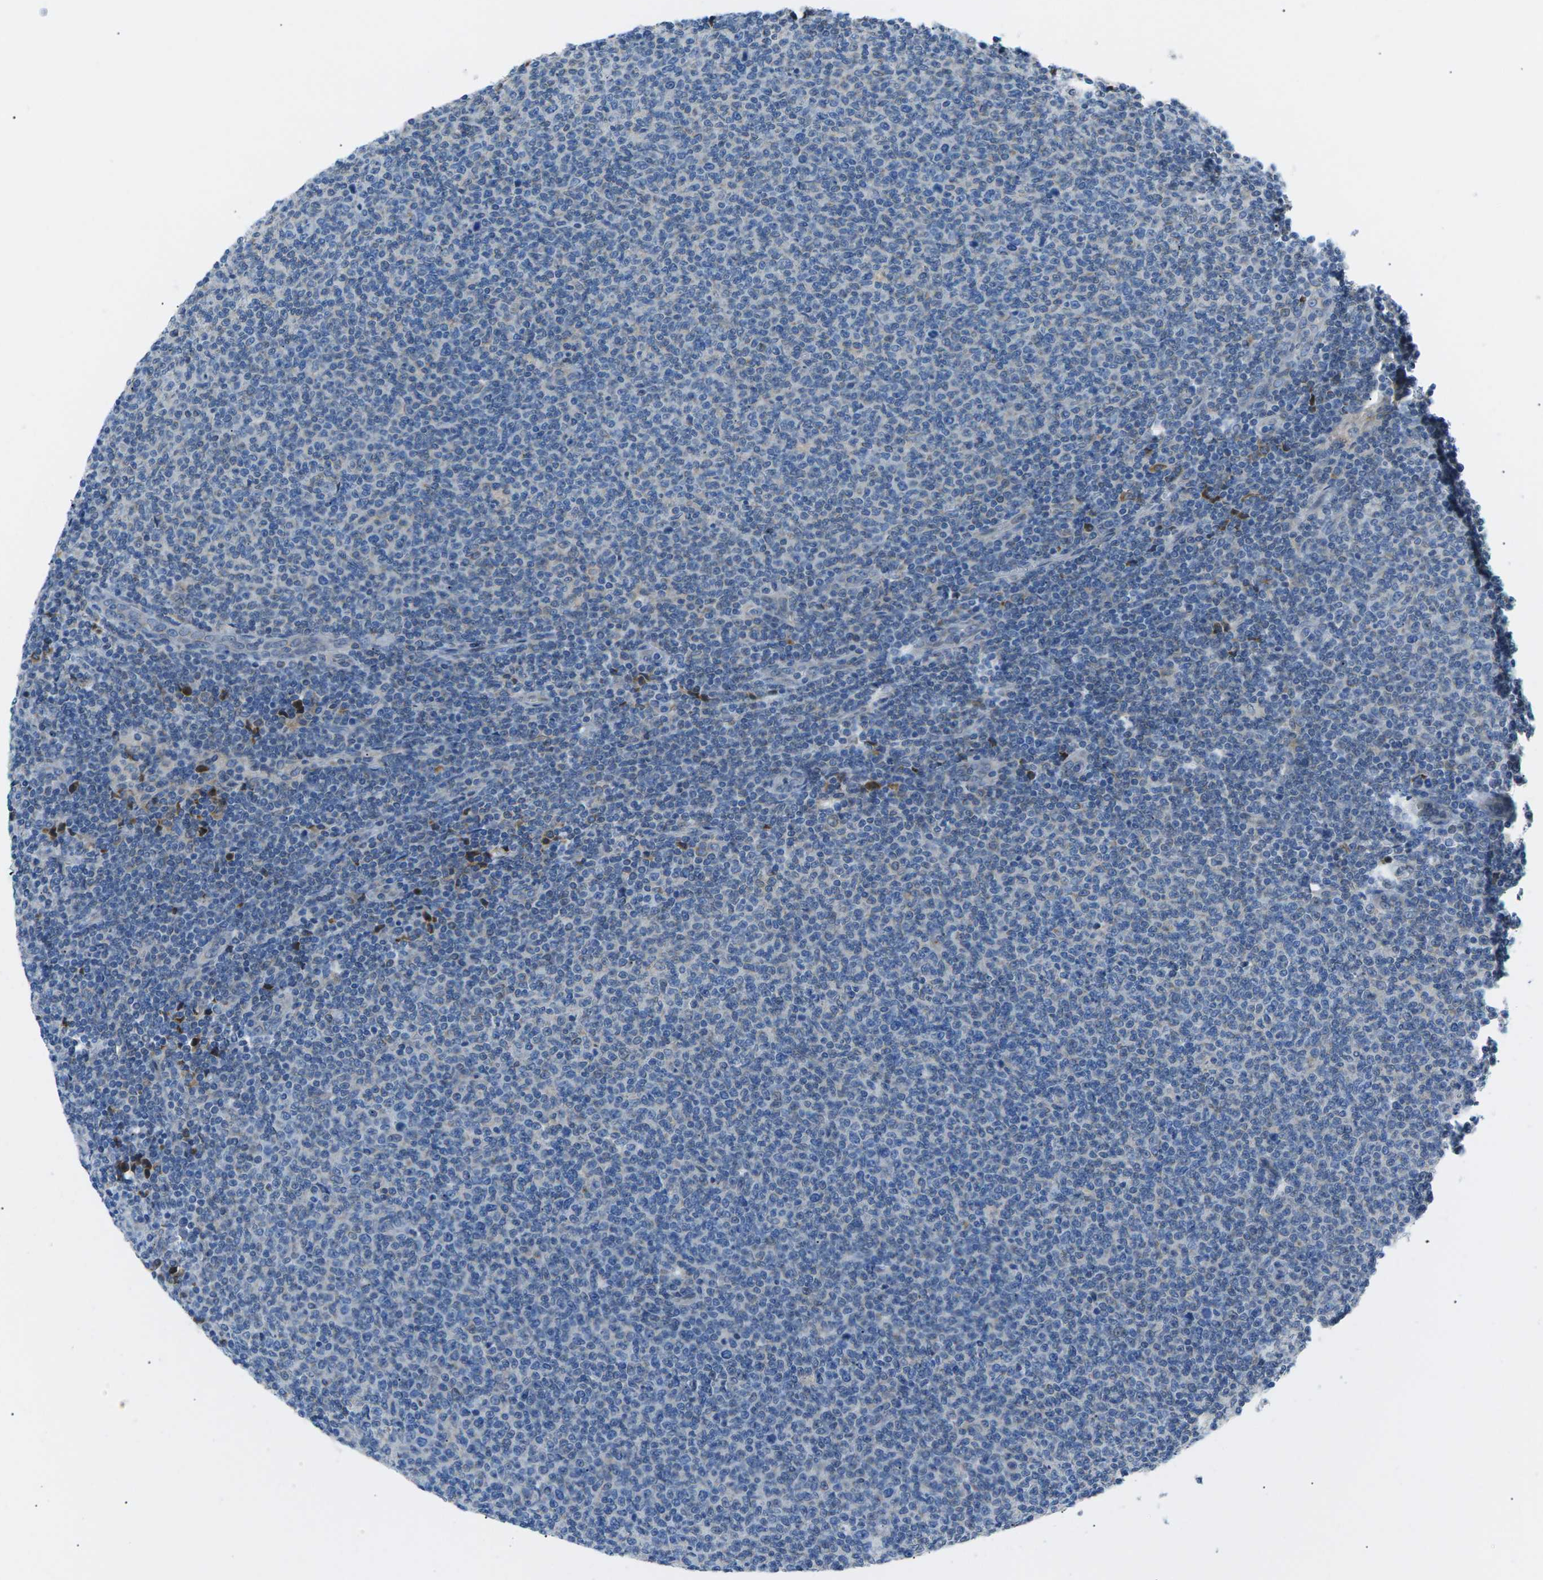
{"staining": {"intensity": "negative", "quantity": "none", "location": "none"}, "tissue": "lymphoma", "cell_type": "Tumor cells", "image_type": "cancer", "snomed": [{"axis": "morphology", "description": "Malignant lymphoma, non-Hodgkin's type, Low grade"}, {"axis": "topography", "description": "Lymph node"}], "caption": "Tumor cells show no significant protein expression in malignant lymphoma, non-Hodgkin's type (low-grade). Nuclei are stained in blue.", "gene": "ZDHHC24", "patient": {"sex": "male", "age": 66}}